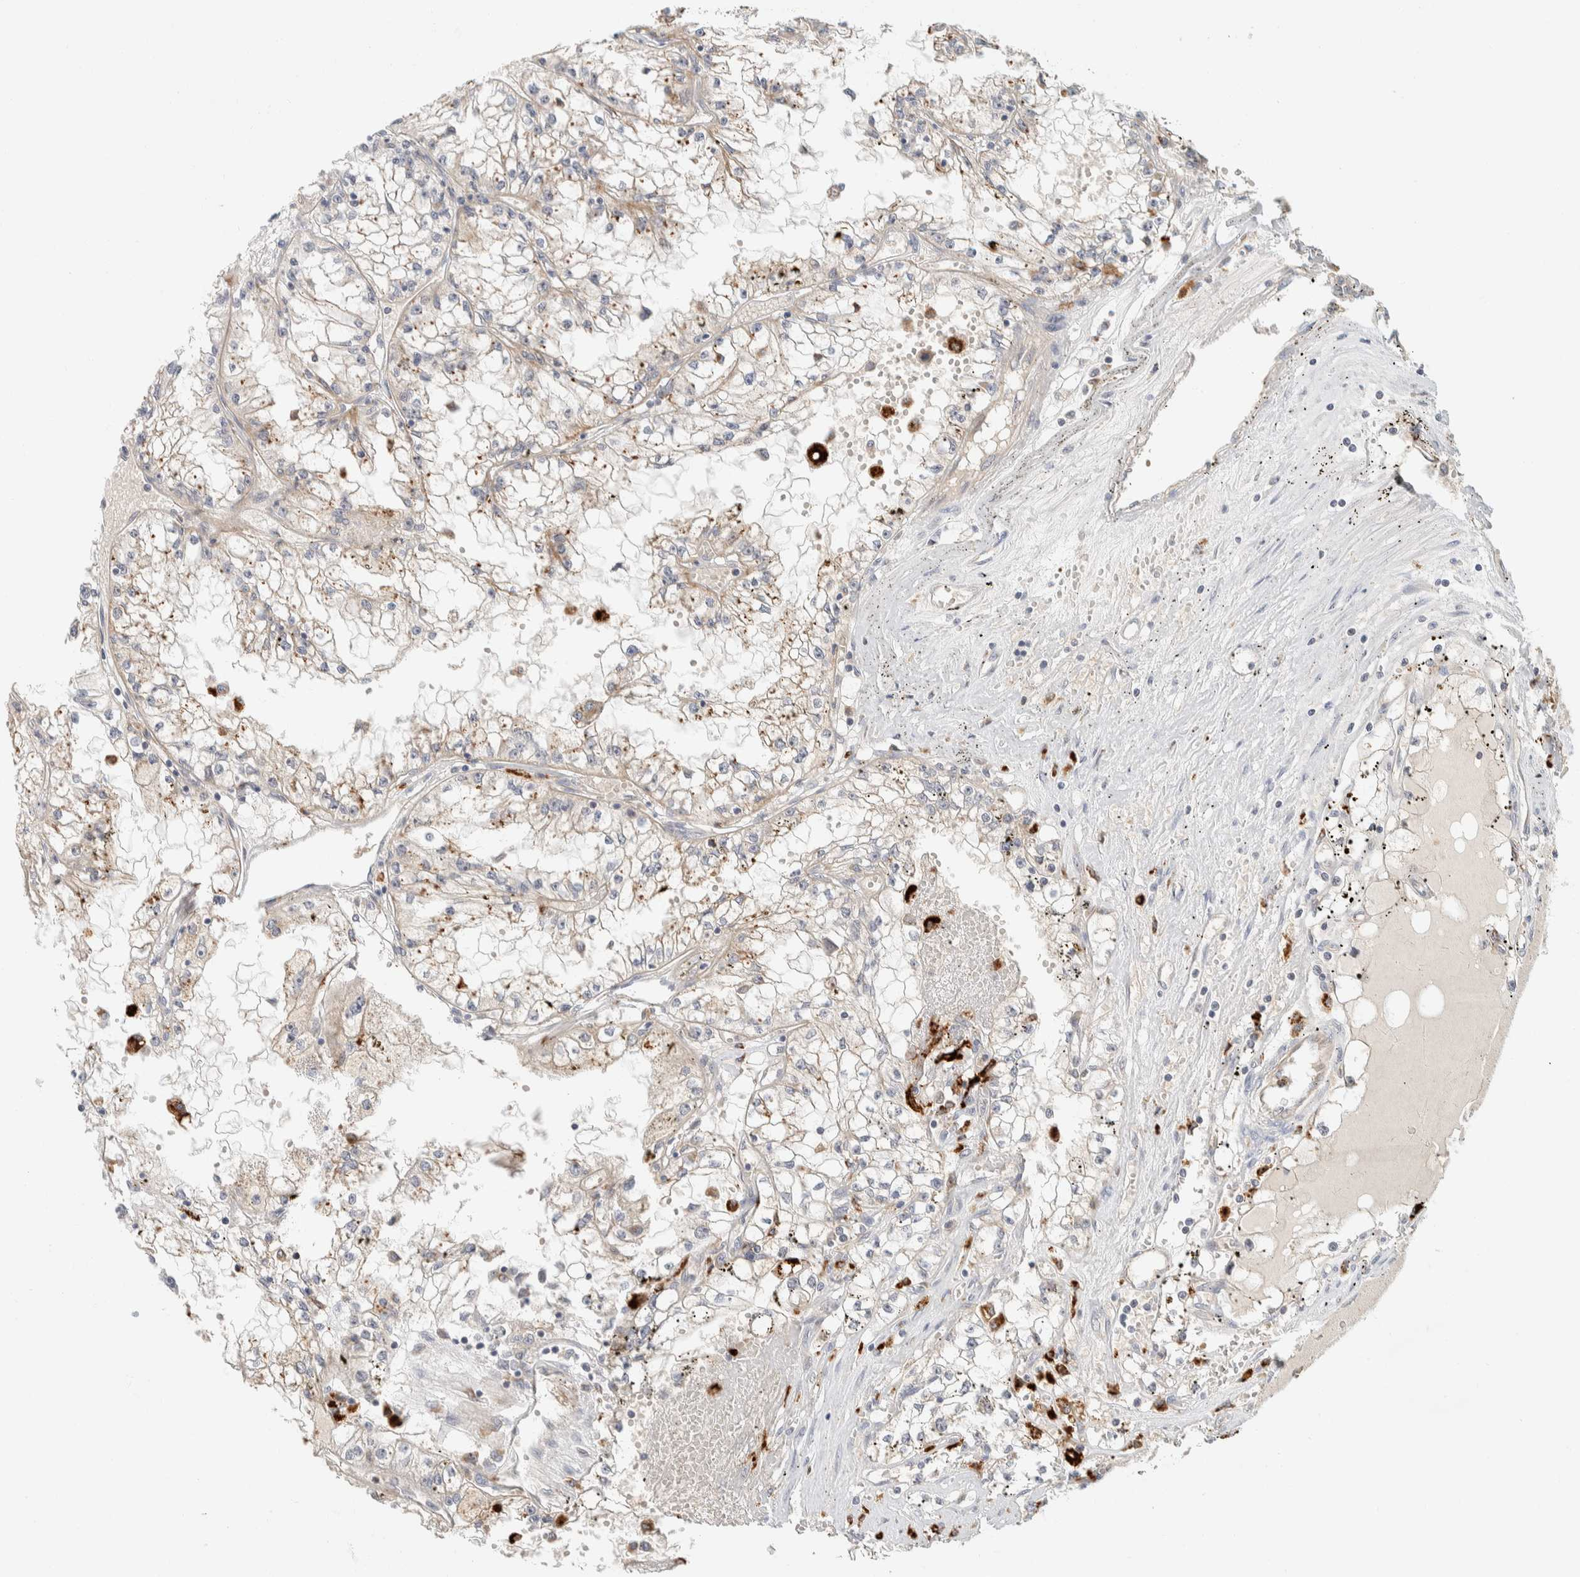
{"staining": {"intensity": "weak", "quantity": "<25%", "location": "cytoplasmic/membranous"}, "tissue": "renal cancer", "cell_type": "Tumor cells", "image_type": "cancer", "snomed": [{"axis": "morphology", "description": "Adenocarcinoma, NOS"}, {"axis": "topography", "description": "Kidney"}], "caption": "The photomicrograph exhibits no staining of tumor cells in renal adenocarcinoma. (DAB (3,3'-diaminobenzidine) IHC with hematoxylin counter stain).", "gene": "GCLM", "patient": {"sex": "male", "age": 56}}